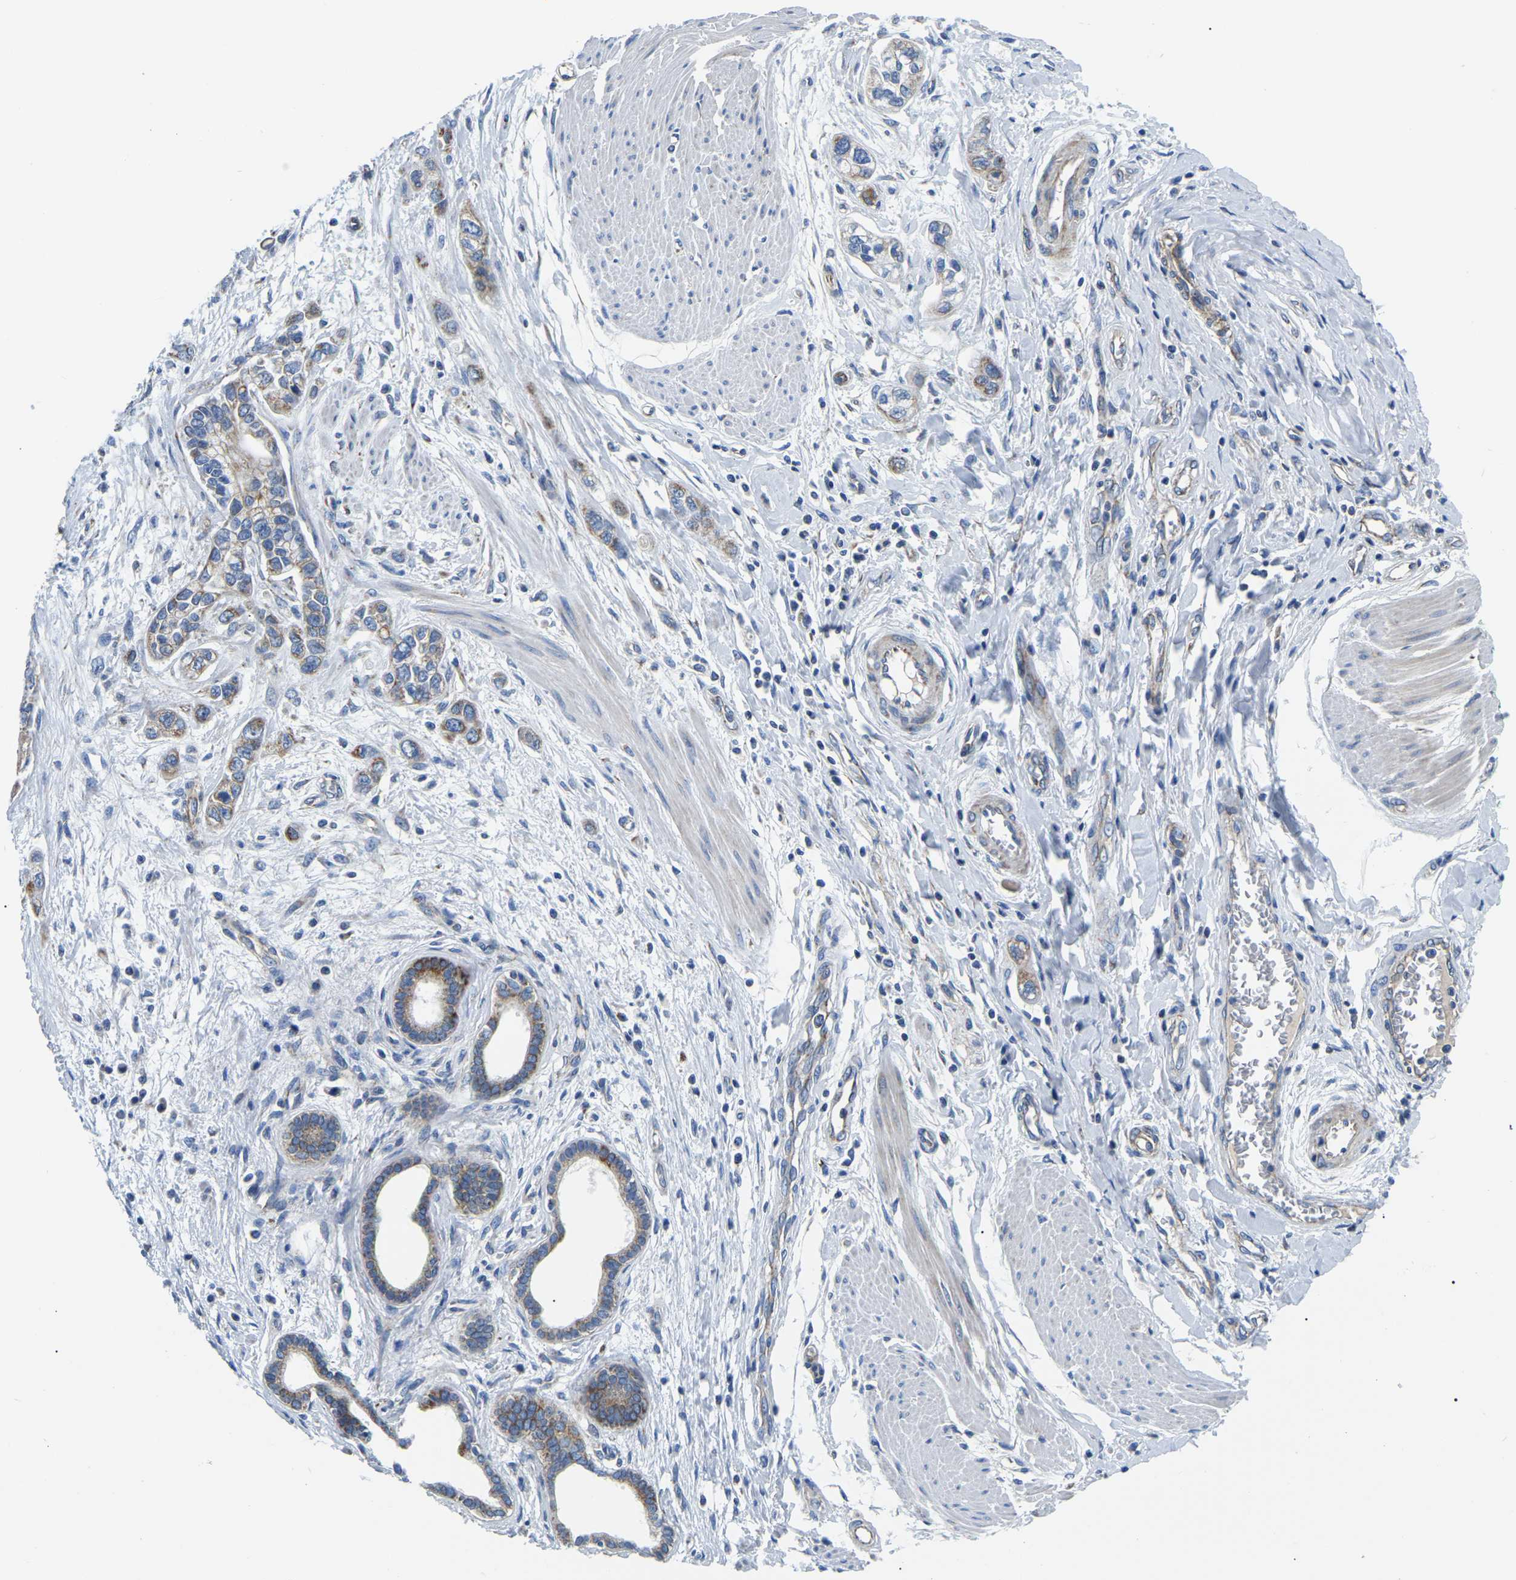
{"staining": {"intensity": "moderate", "quantity": "25%-75%", "location": "cytoplasmic/membranous"}, "tissue": "pancreatic cancer", "cell_type": "Tumor cells", "image_type": "cancer", "snomed": [{"axis": "morphology", "description": "Adenocarcinoma, NOS"}, {"axis": "topography", "description": "Pancreas"}], "caption": "Pancreatic cancer (adenocarcinoma) tissue exhibits moderate cytoplasmic/membranous staining in approximately 25%-75% of tumor cells (DAB IHC with brightfield microscopy, high magnification).", "gene": "PPM1E", "patient": {"sex": "male", "age": 74}}